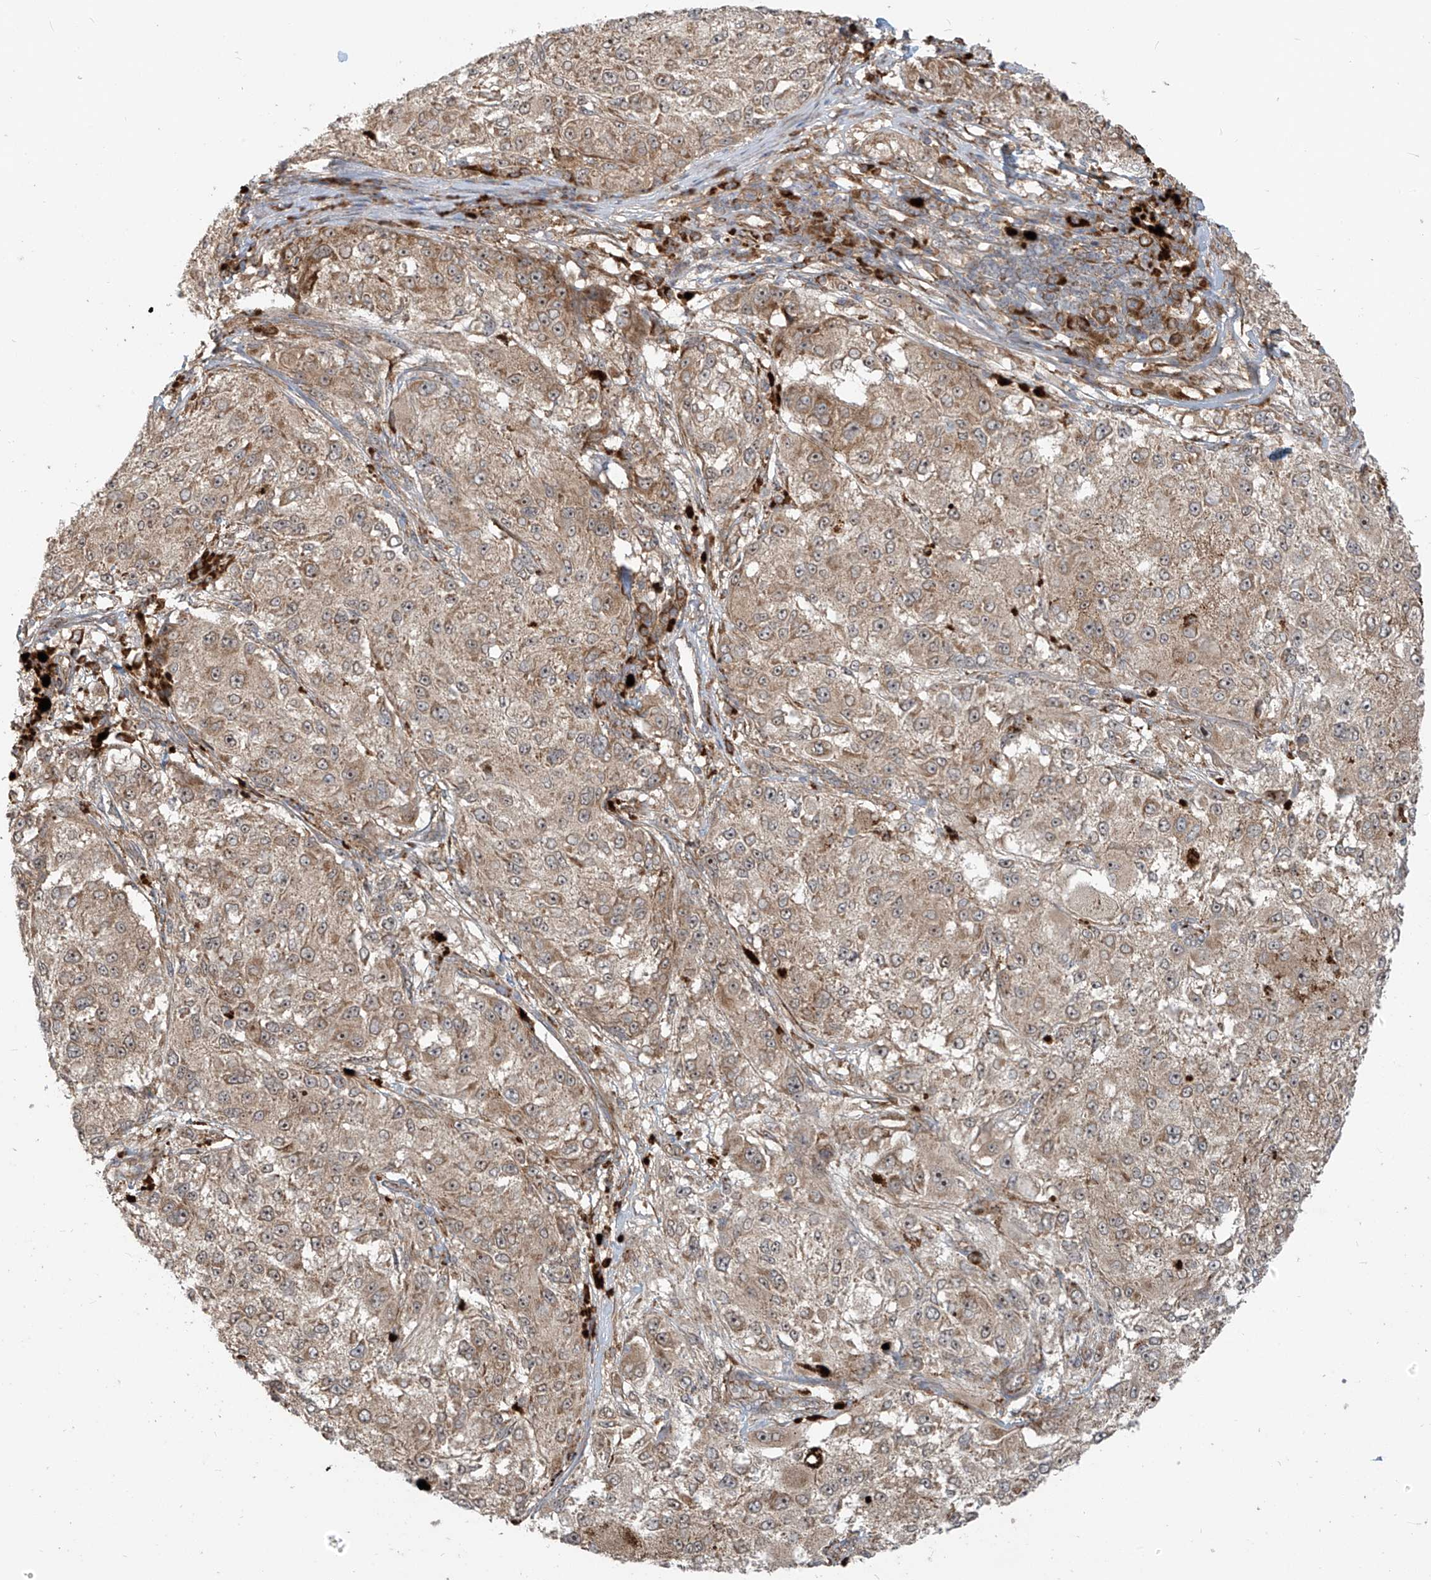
{"staining": {"intensity": "moderate", "quantity": ">75%", "location": "cytoplasmic/membranous"}, "tissue": "melanoma", "cell_type": "Tumor cells", "image_type": "cancer", "snomed": [{"axis": "morphology", "description": "Necrosis, NOS"}, {"axis": "morphology", "description": "Malignant melanoma, NOS"}, {"axis": "topography", "description": "Skin"}], "caption": "Melanoma stained with DAB IHC demonstrates medium levels of moderate cytoplasmic/membranous staining in approximately >75% of tumor cells.", "gene": "KATNIP", "patient": {"sex": "female", "age": 87}}